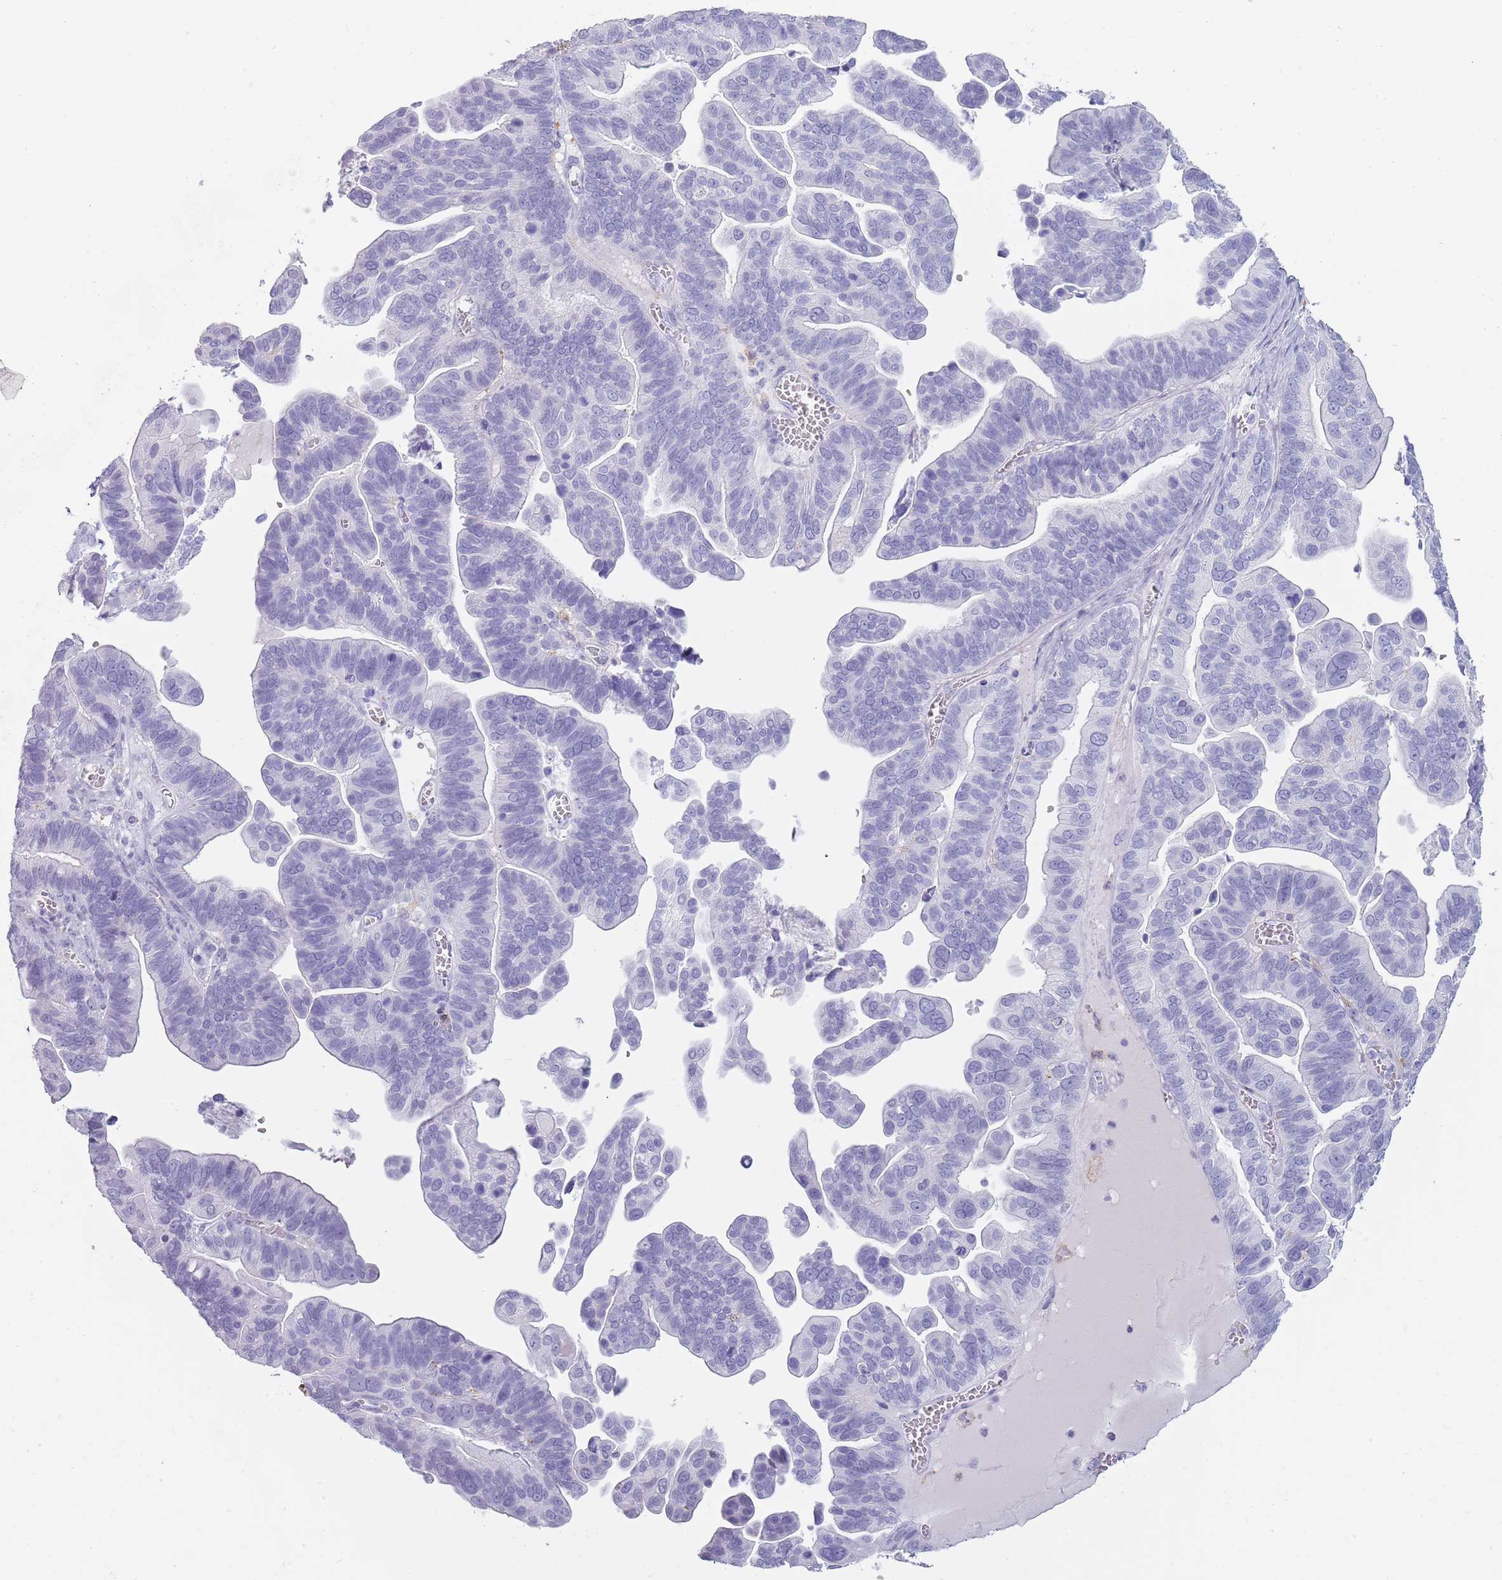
{"staining": {"intensity": "negative", "quantity": "none", "location": "none"}, "tissue": "ovarian cancer", "cell_type": "Tumor cells", "image_type": "cancer", "snomed": [{"axis": "morphology", "description": "Cystadenocarcinoma, serous, NOS"}, {"axis": "topography", "description": "Ovary"}], "caption": "This is an immunohistochemistry micrograph of serous cystadenocarcinoma (ovarian). There is no positivity in tumor cells.", "gene": "COLEC12", "patient": {"sex": "female", "age": 56}}